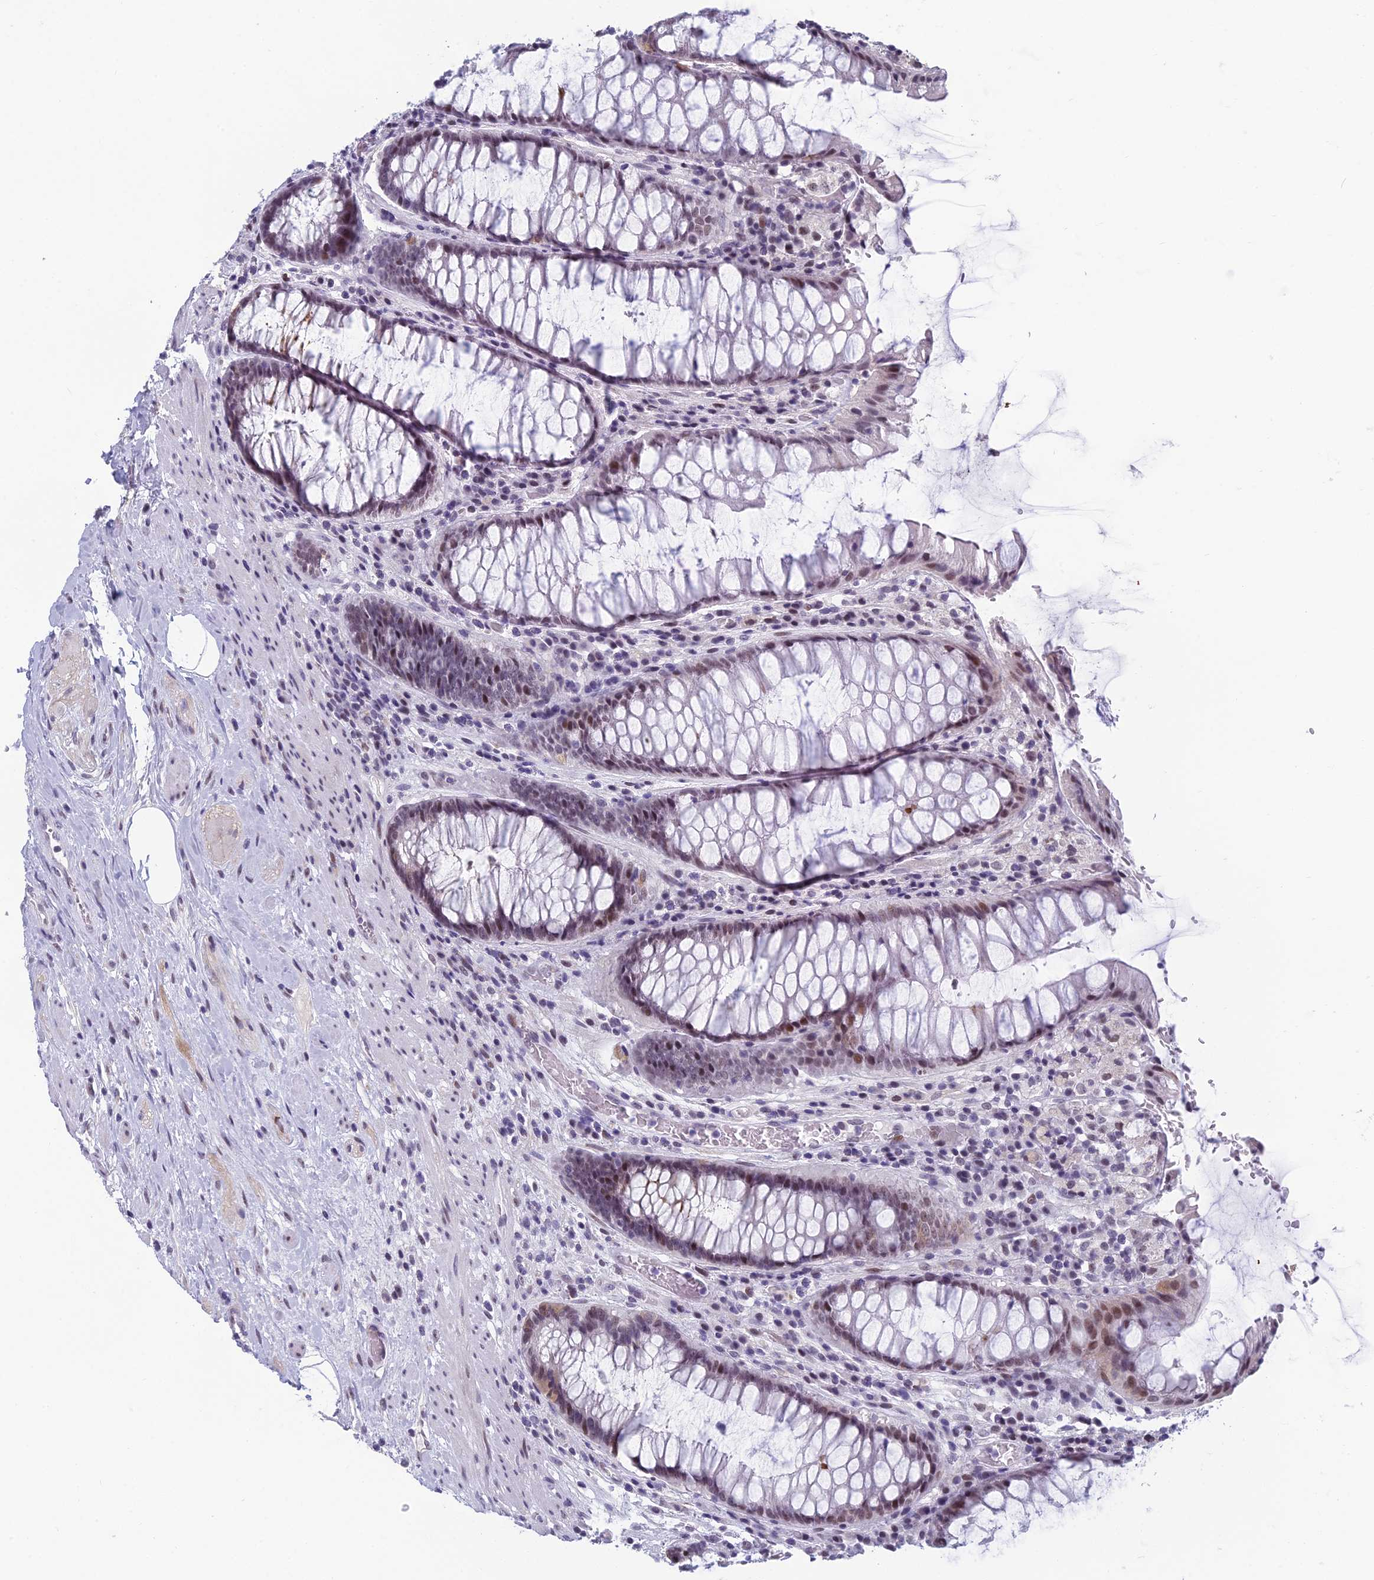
{"staining": {"intensity": "moderate", "quantity": "25%-75%", "location": "nuclear"}, "tissue": "rectum", "cell_type": "Glandular cells", "image_type": "normal", "snomed": [{"axis": "morphology", "description": "Normal tissue, NOS"}, {"axis": "topography", "description": "Rectum"}], "caption": "A brown stain labels moderate nuclear positivity of a protein in glandular cells of benign rectum.", "gene": "RGS17", "patient": {"sex": "male", "age": 64}}